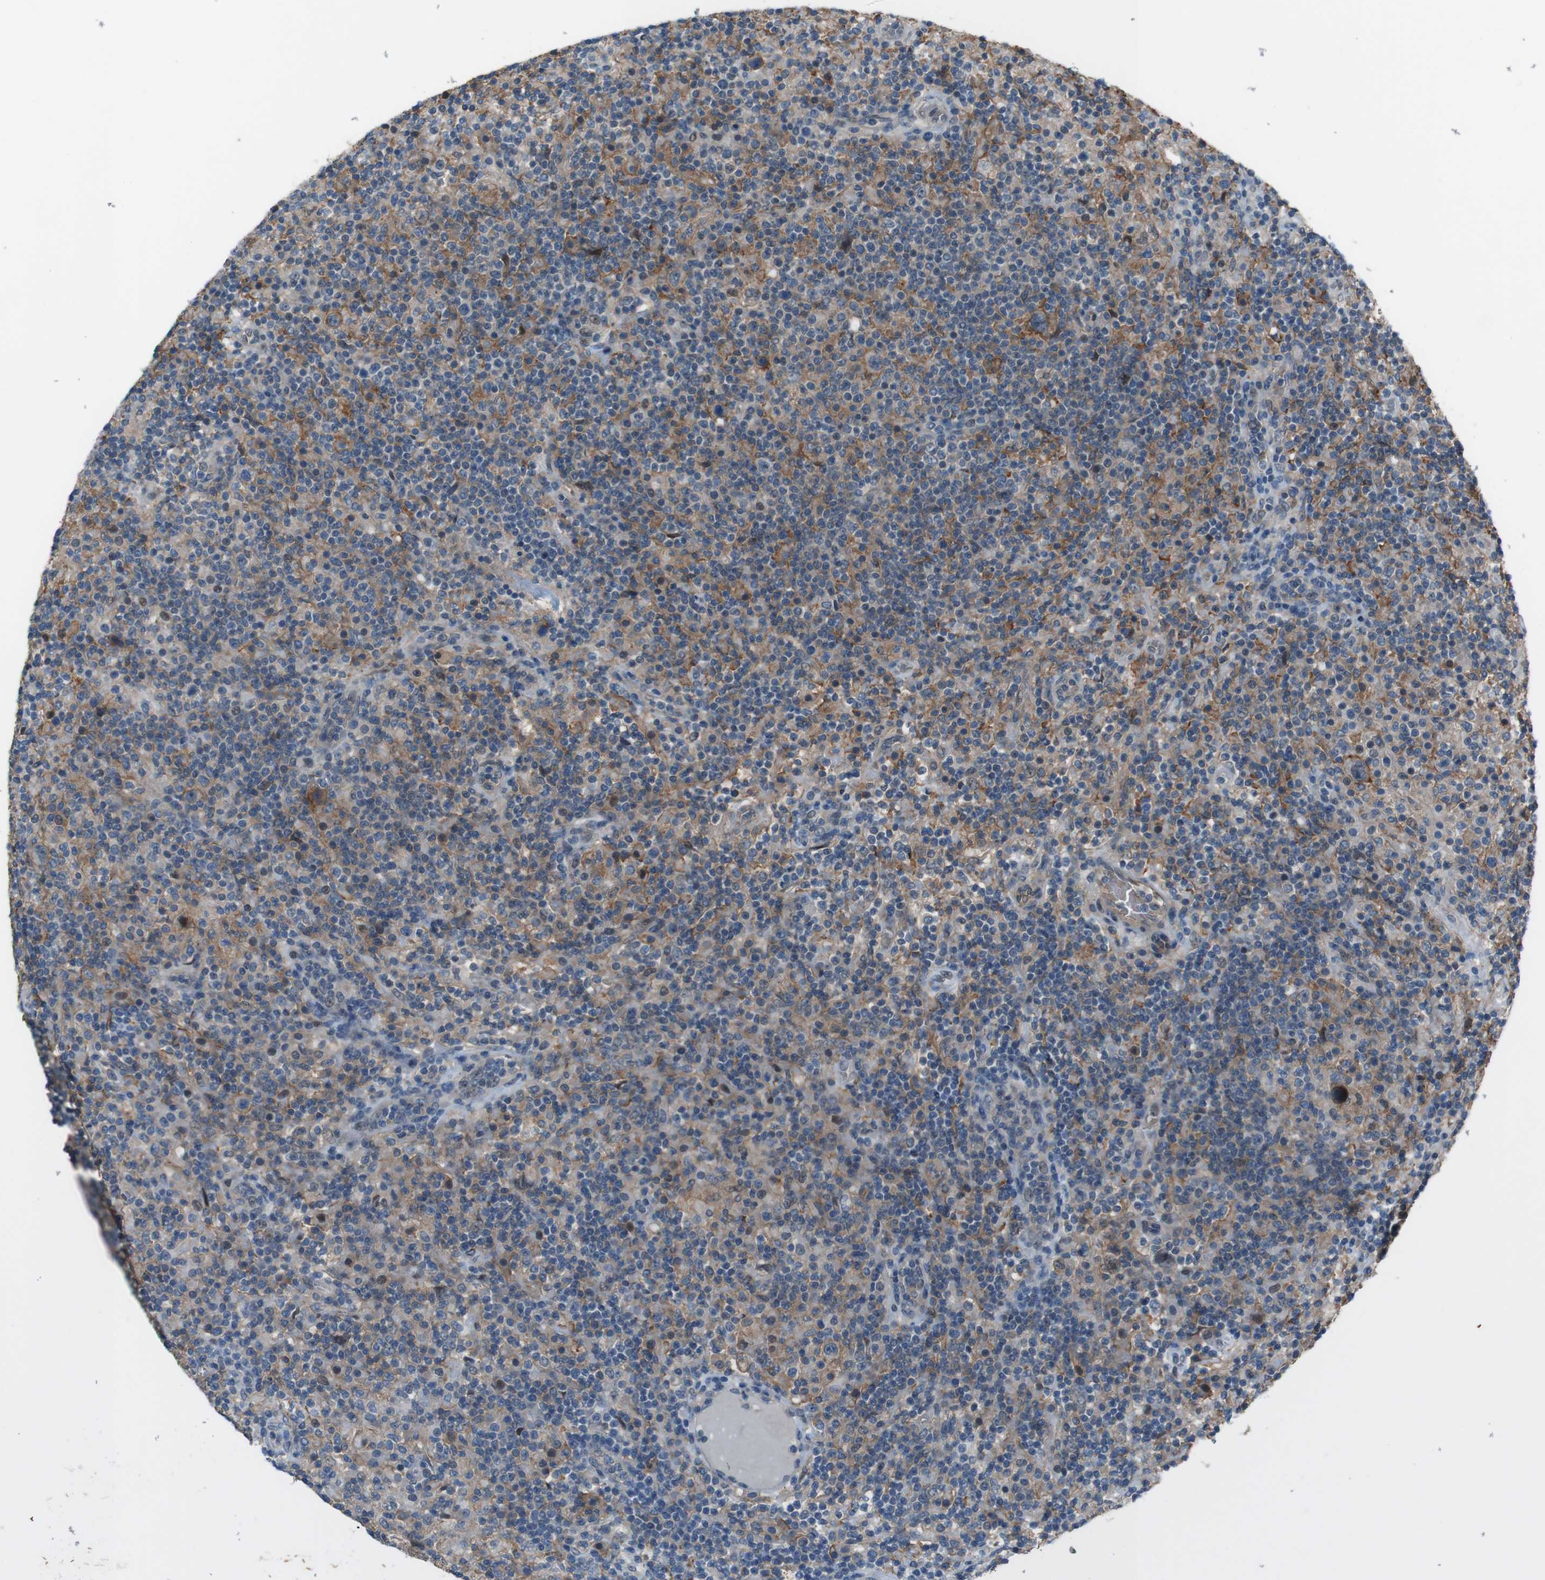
{"staining": {"intensity": "moderate", "quantity": ">75%", "location": "cytoplasmic/membranous"}, "tissue": "lymphoma", "cell_type": "Tumor cells", "image_type": "cancer", "snomed": [{"axis": "morphology", "description": "Hodgkin's disease, NOS"}, {"axis": "topography", "description": "Lymph node"}], "caption": "The immunohistochemical stain highlights moderate cytoplasmic/membranous staining in tumor cells of lymphoma tissue.", "gene": "ATP2B1", "patient": {"sex": "male", "age": 70}}